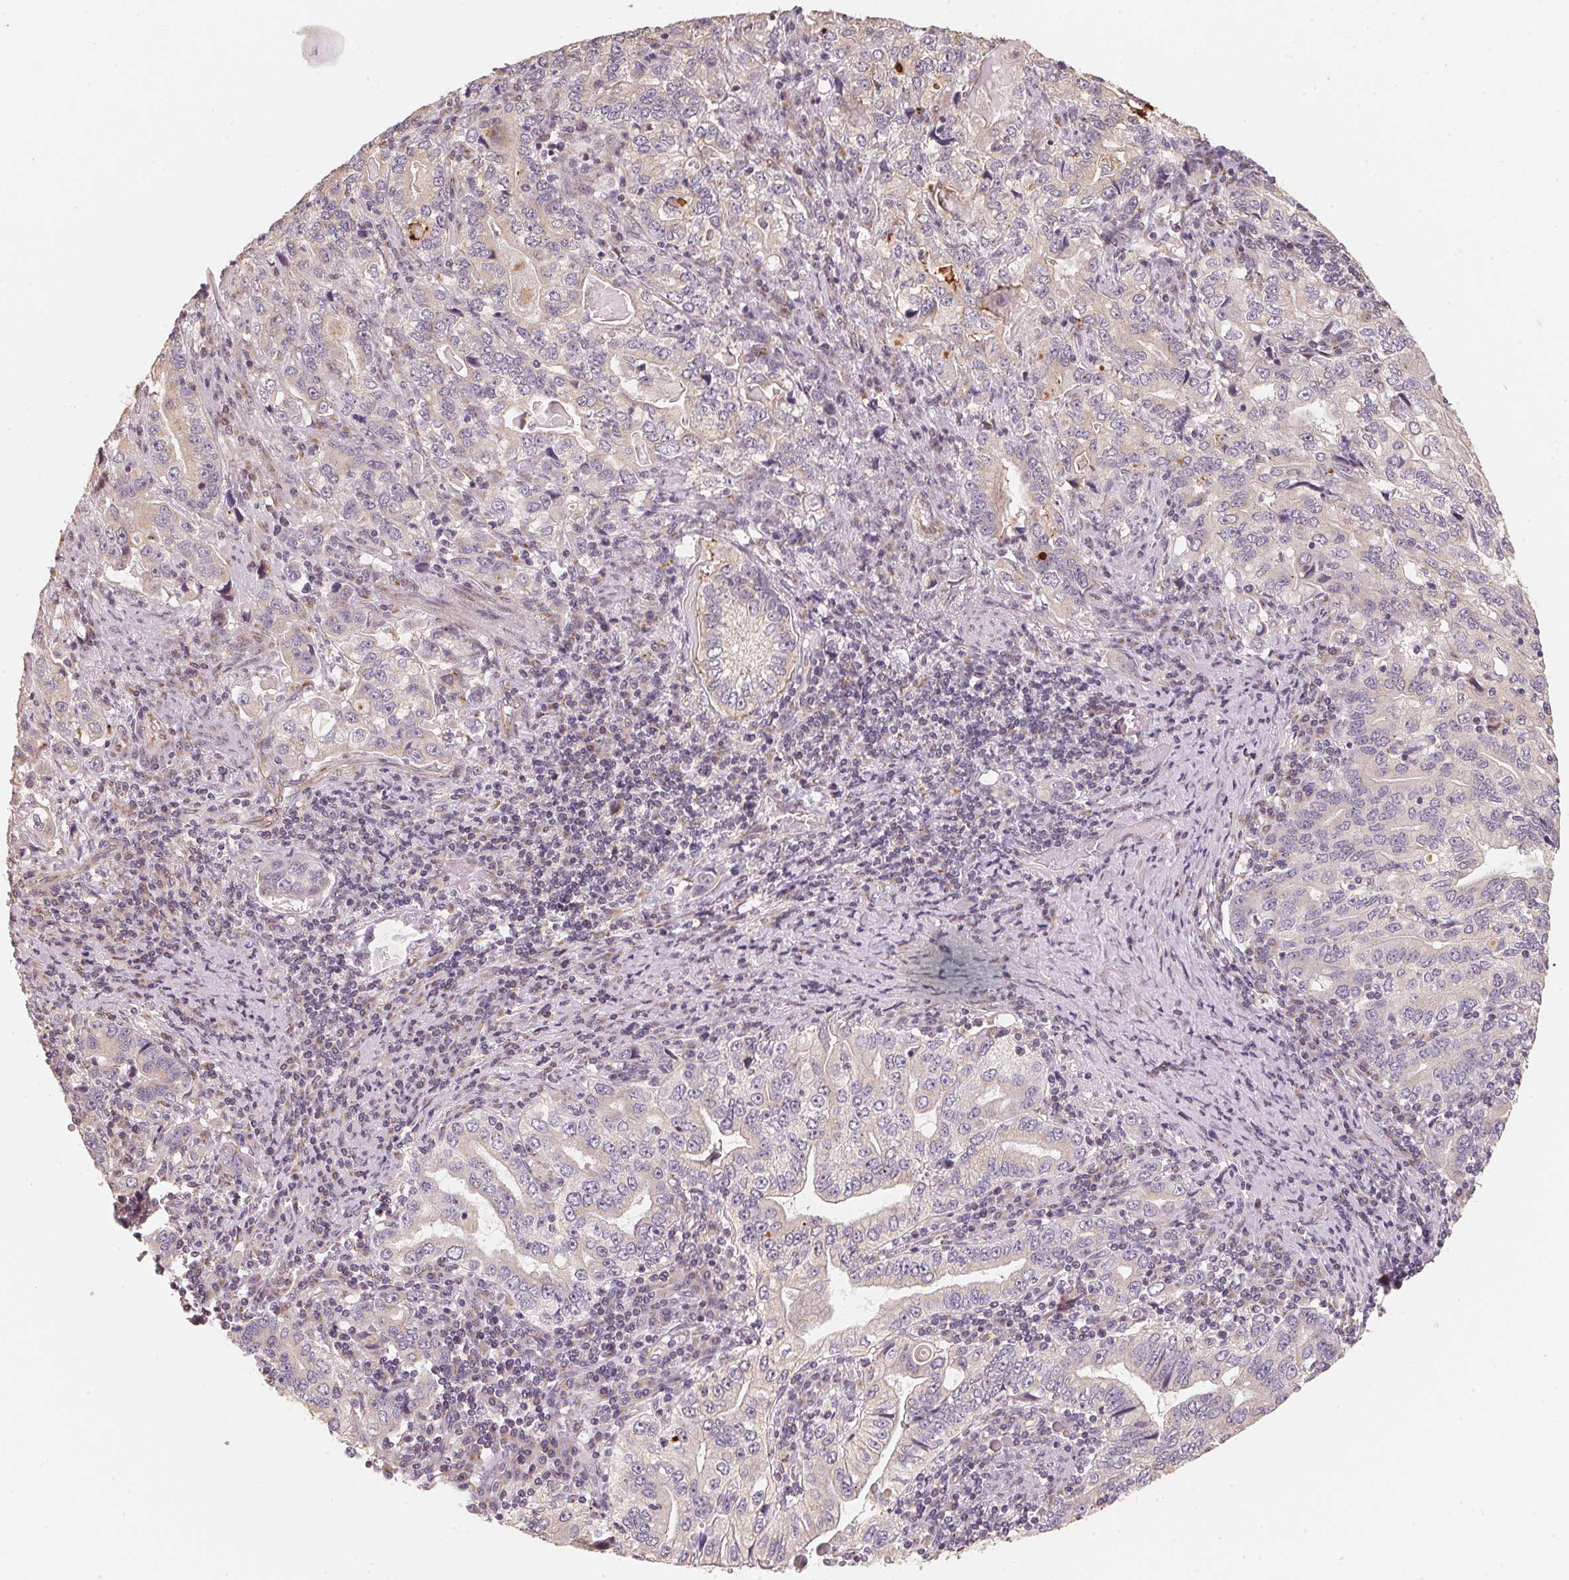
{"staining": {"intensity": "negative", "quantity": "none", "location": "none"}, "tissue": "stomach cancer", "cell_type": "Tumor cells", "image_type": "cancer", "snomed": [{"axis": "morphology", "description": "Adenocarcinoma, NOS"}, {"axis": "topography", "description": "Stomach, lower"}], "caption": "Protein analysis of stomach adenocarcinoma displays no significant positivity in tumor cells.", "gene": "TSPAN12", "patient": {"sex": "female", "age": 72}}